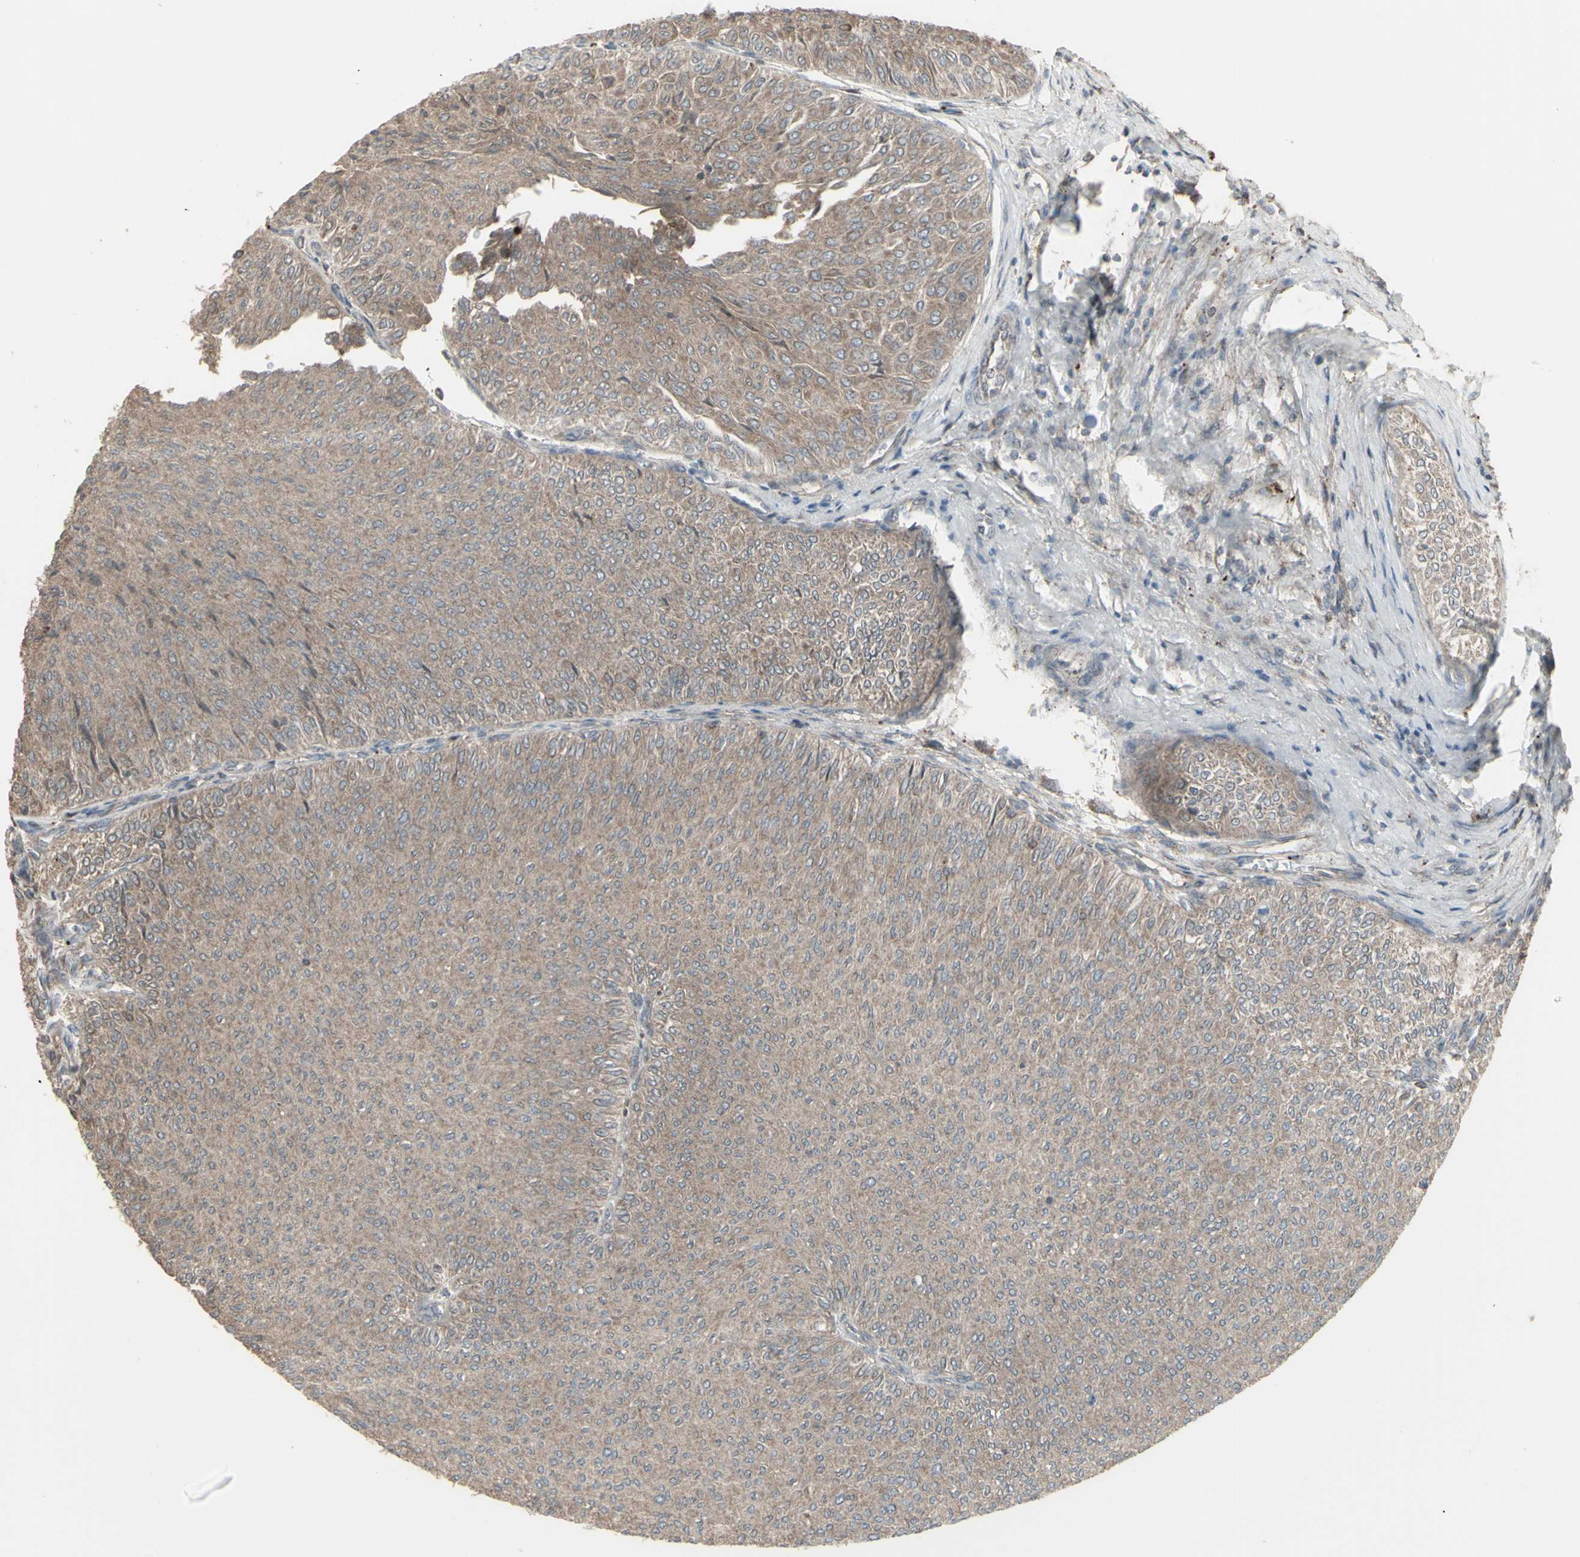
{"staining": {"intensity": "moderate", "quantity": ">75%", "location": "cytoplasmic/membranous"}, "tissue": "urothelial cancer", "cell_type": "Tumor cells", "image_type": "cancer", "snomed": [{"axis": "morphology", "description": "Urothelial carcinoma, Low grade"}, {"axis": "topography", "description": "Urinary bladder"}], "caption": "A brown stain labels moderate cytoplasmic/membranous expression of a protein in human urothelial carcinoma (low-grade) tumor cells.", "gene": "RNASEL", "patient": {"sex": "male", "age": 78}}